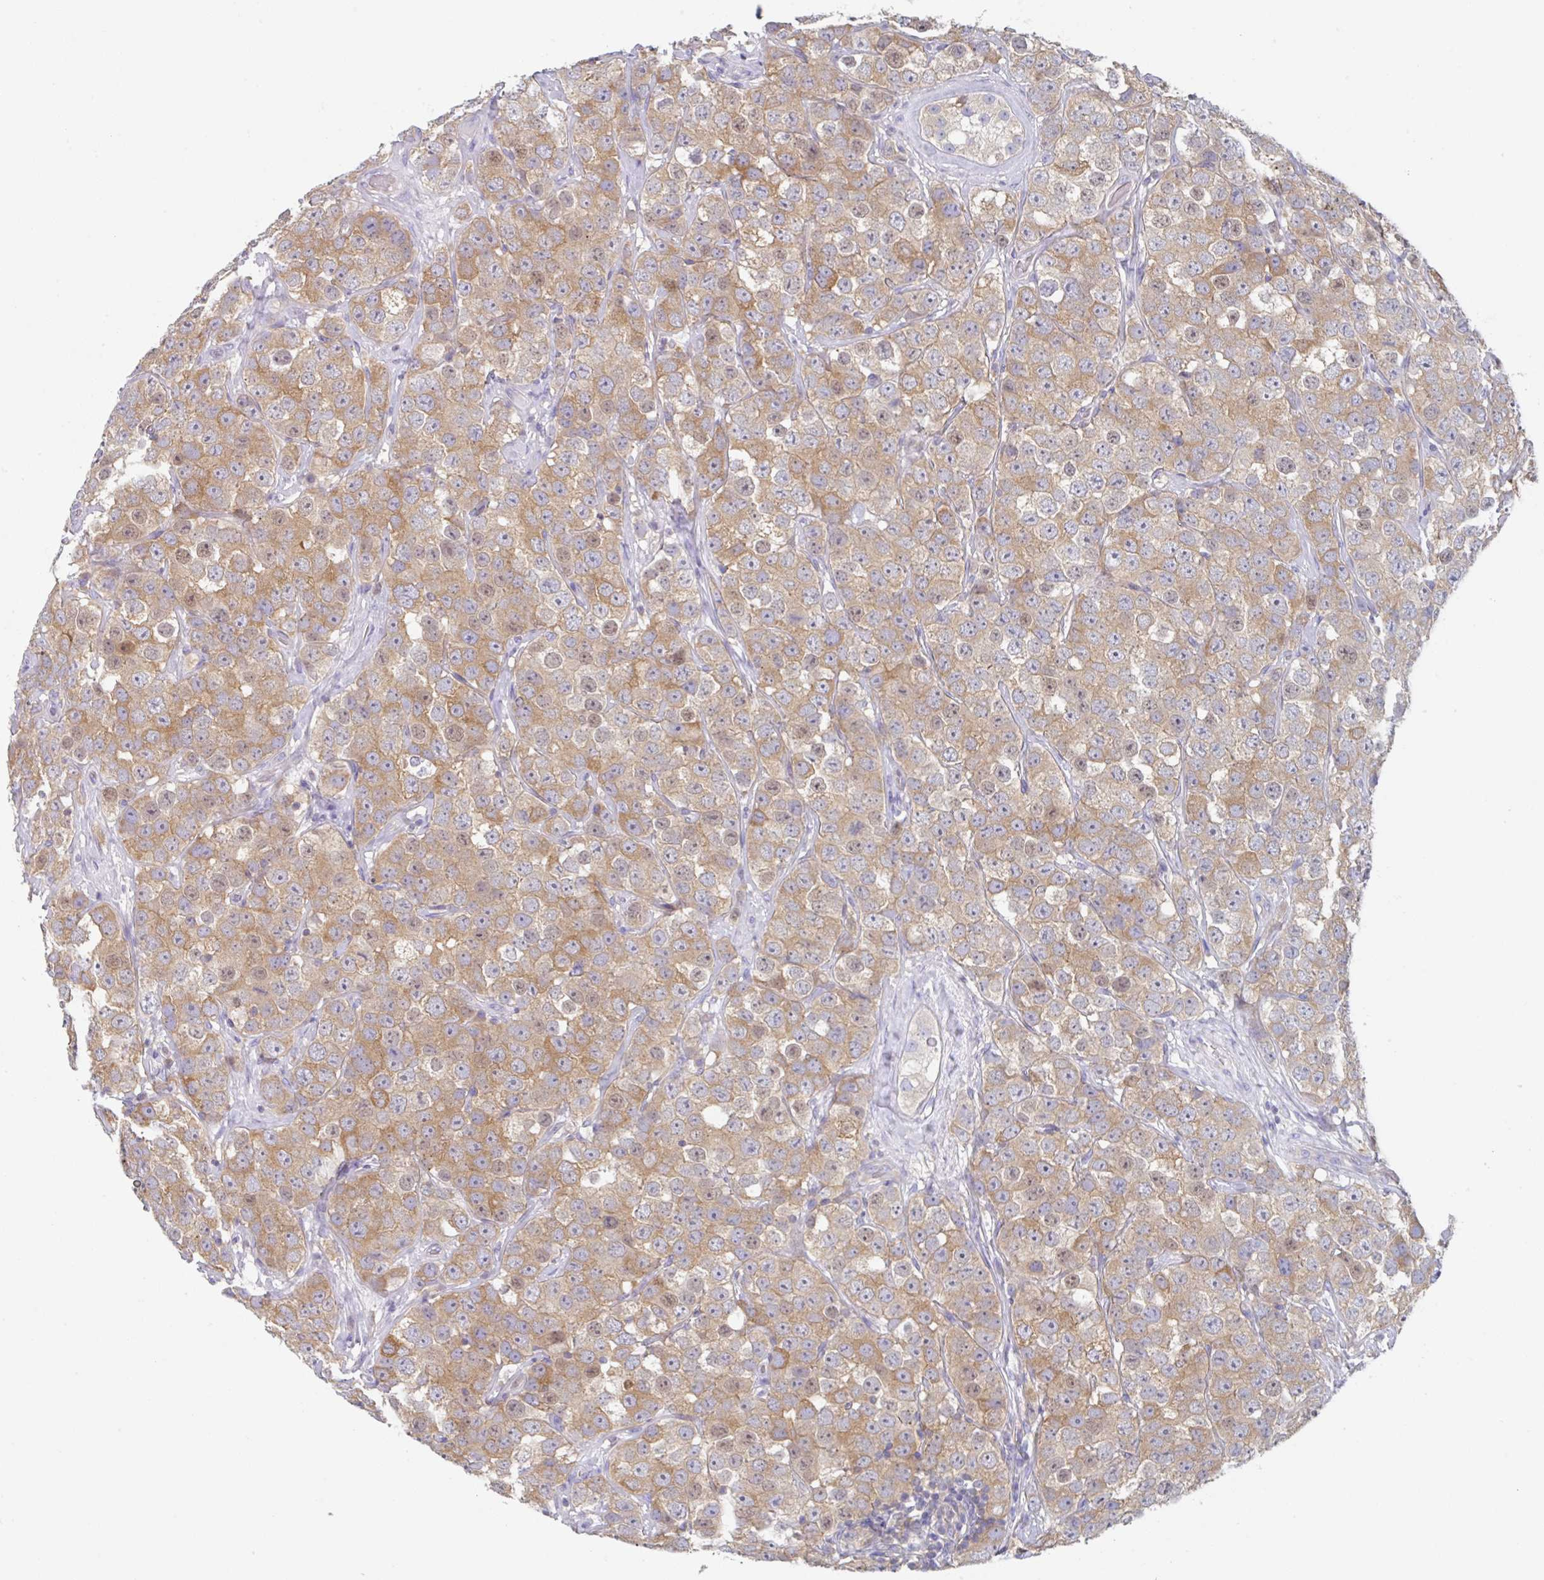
{"staining": {"intensity": "moderate", "quantity": ">75%", "location": "cytoplasmic/membranous,nuclear"}, "tissue": "testis cancer", "cell_type": "Tumor cells", "image_type": "cancer", "snomed": [{"axis": "morphology", "description": "Seminoma, NOS"}, {"axis": "topography", "description": "Testis"}], "caption": "Moderate cytoplasmic/membranous and nuclear staining is identified in approximately >75% of tumor cells in seminoma (testis).", "gene": "AMPD2", "patient": {"sex": "male", "age": 28}}